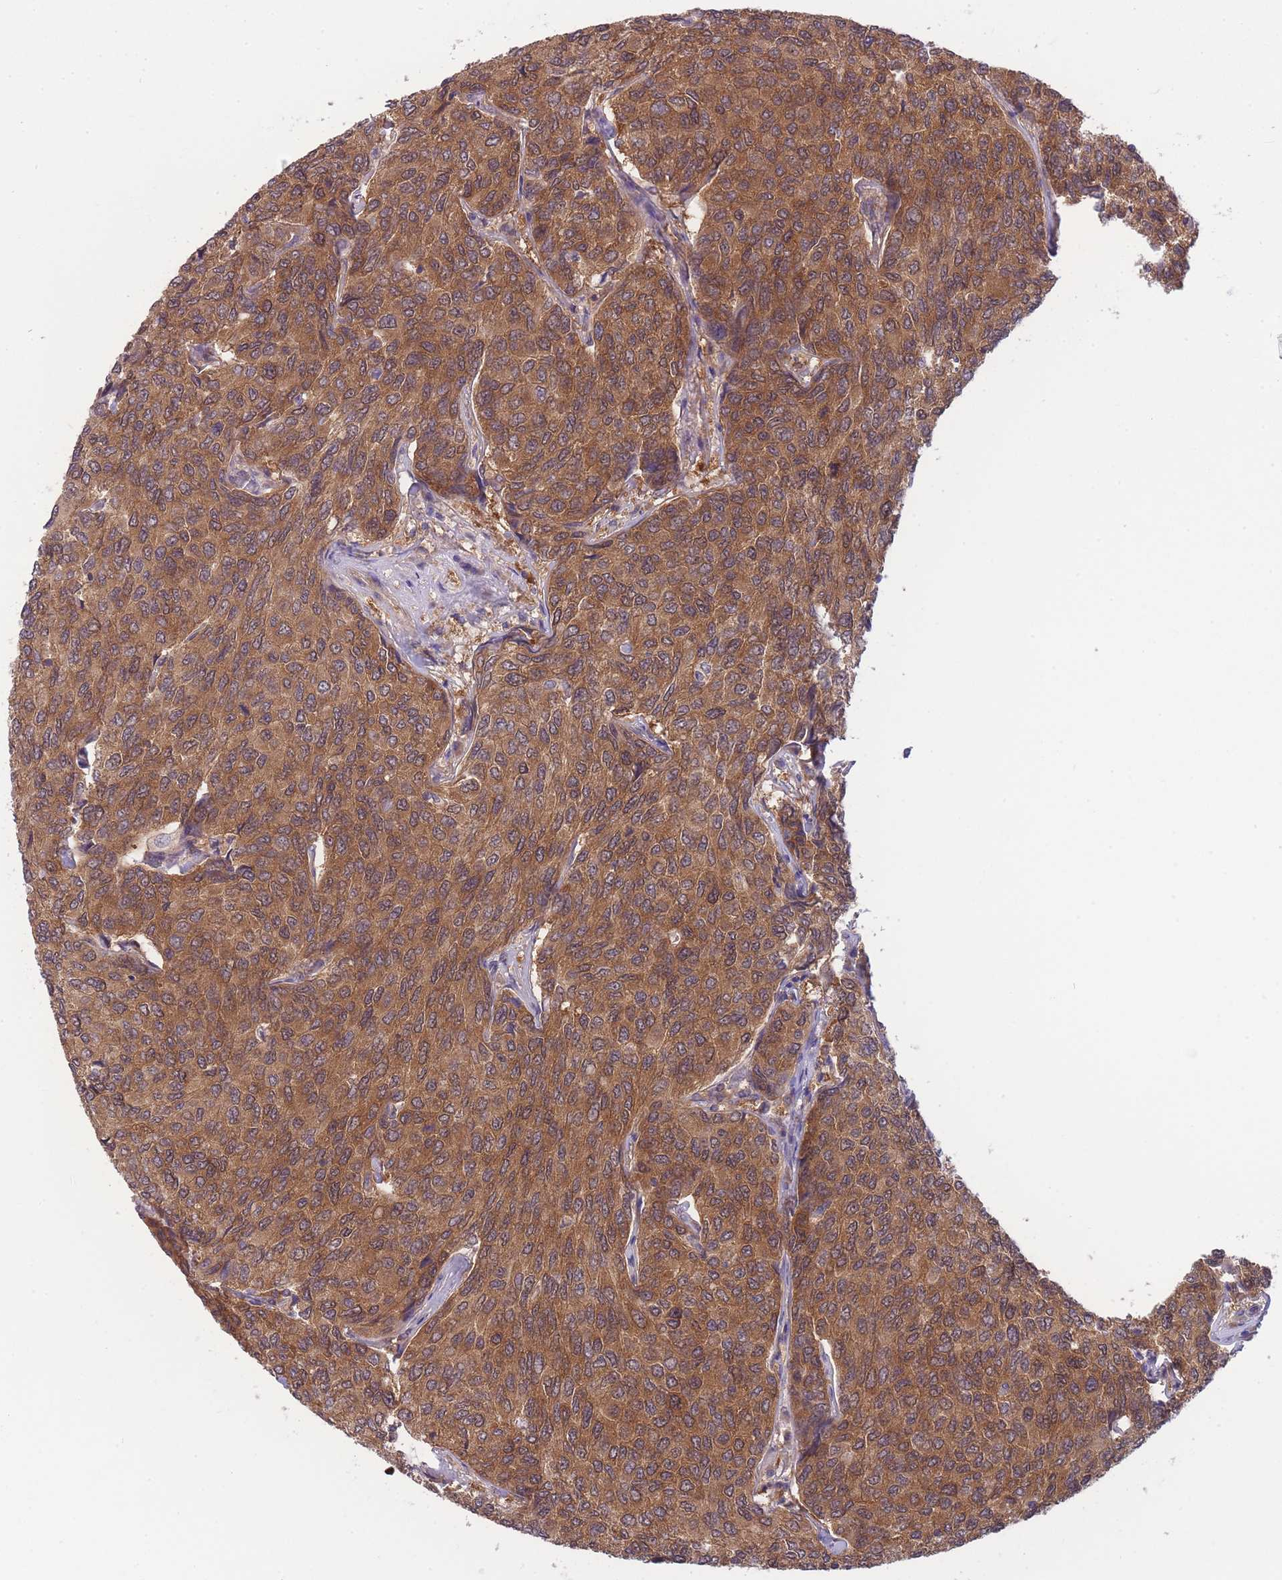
{"staining": {"intensity": "moderate", "quantity": ">75%", "location": "cytoplasmic/membranous"}, "tissue": "breast cancer", "cell_type": "Tumor cells", "image_type": "cancer", "snomed": [{"axis": "morphology", "description": "Duct carcinoma"}, {"axis": "topography", "description": "Breast"}], "caption": "Immunohistochemical staining of human breast infiltrating ductal carcinoma reveals medium levels of moderate cytoplasmic/membranous protein expression in about >75% of tumor cells. The protein of interest is shown in brown color, while the nuclei are stained blue.", "gene": "PFDN6", "patient": {"sex": "female", "age": 55}}